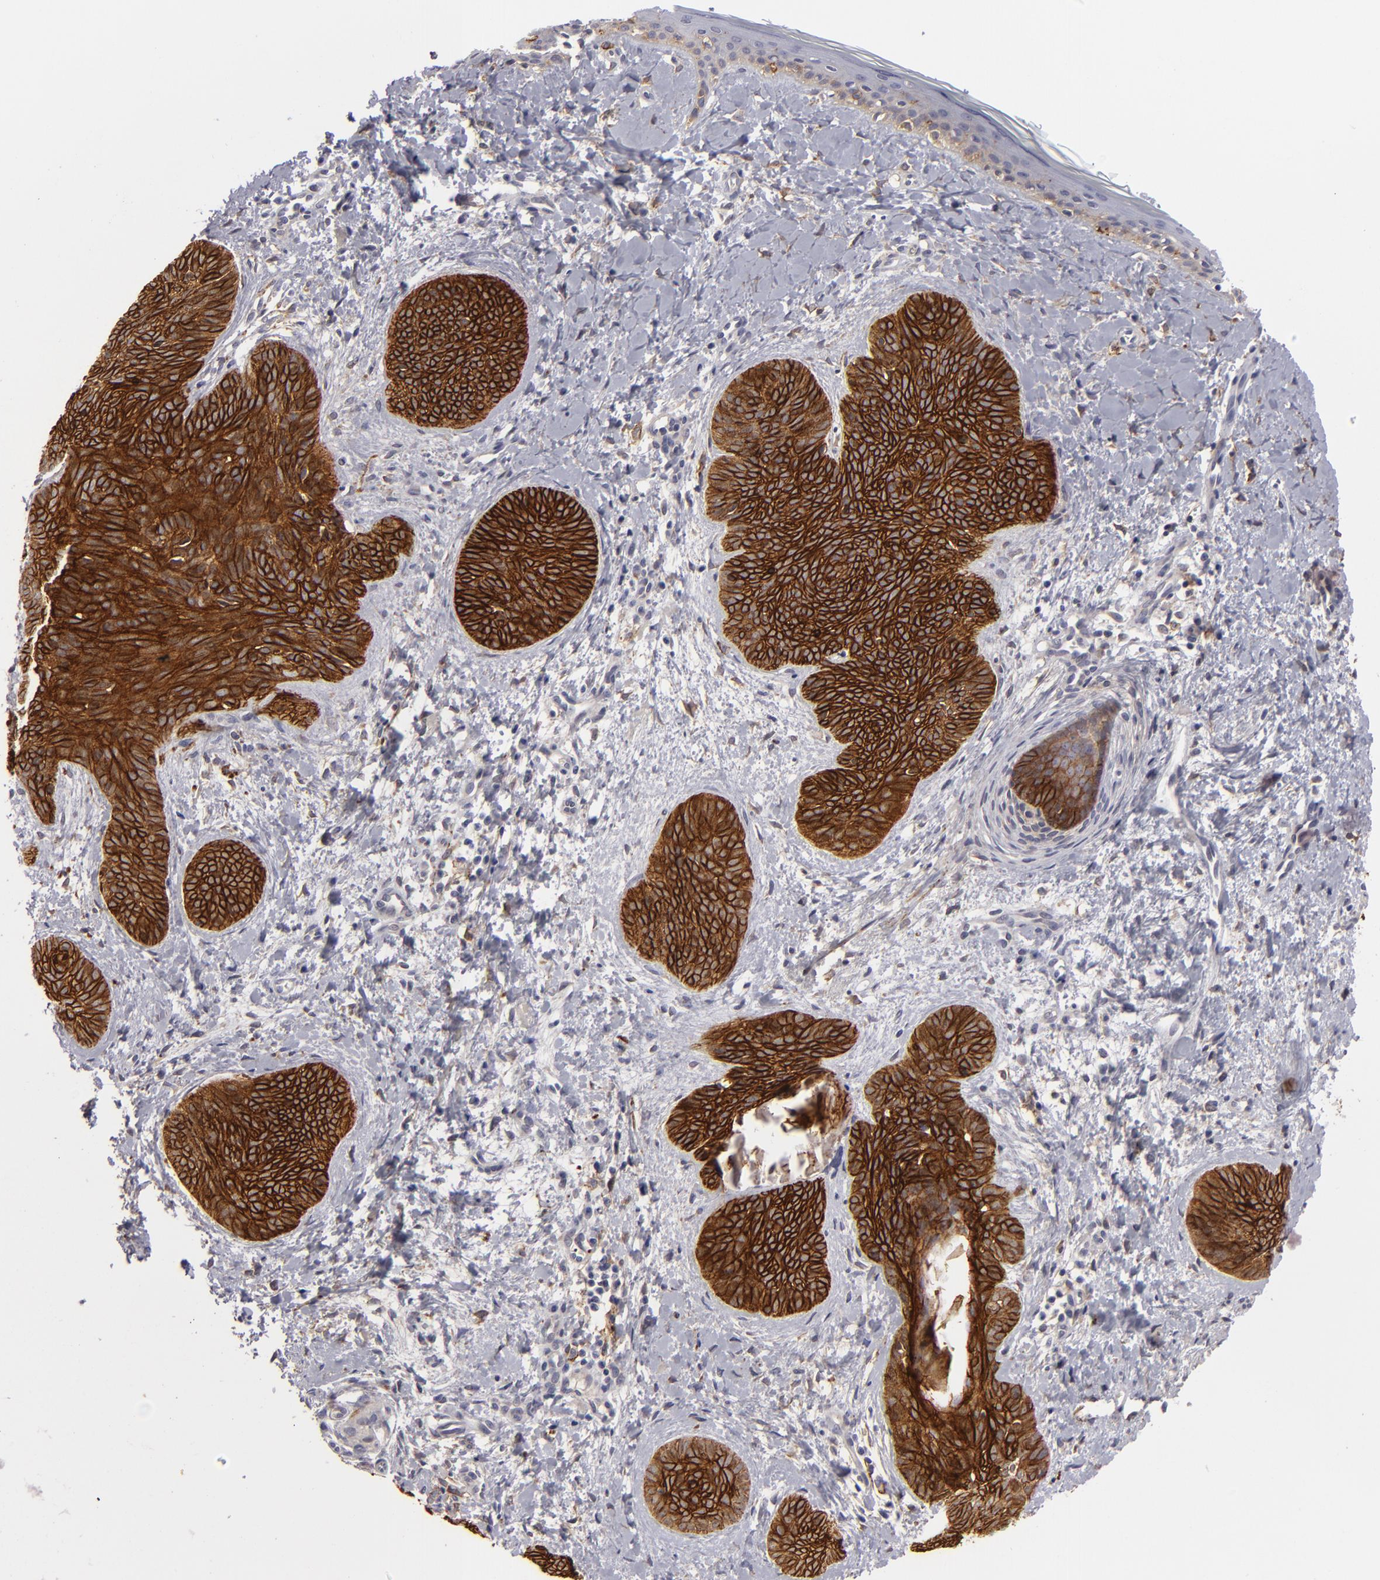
{"staining": {"intensity": "strong", "quantity": ">75%", "location": "cytoplasmic/membranous"}, "tissue": "skin cancer", "cell_type": "Tumor cells", "image_type": "cancer", "snomed": [{"axis": "morphology", "description": "Basal cell carcinoma"}, {"axis": "topography", "description": "Skin"}], "caption": "This image exhibits immunohistochemistry (IHC) staining of basal cell carcinoma (skin), with high strong cytoplasmic/membranous expression in approximately >75% of tumor cells.", "gene": "ALCAM", "patient": {"sex": "female", "age": 81}}